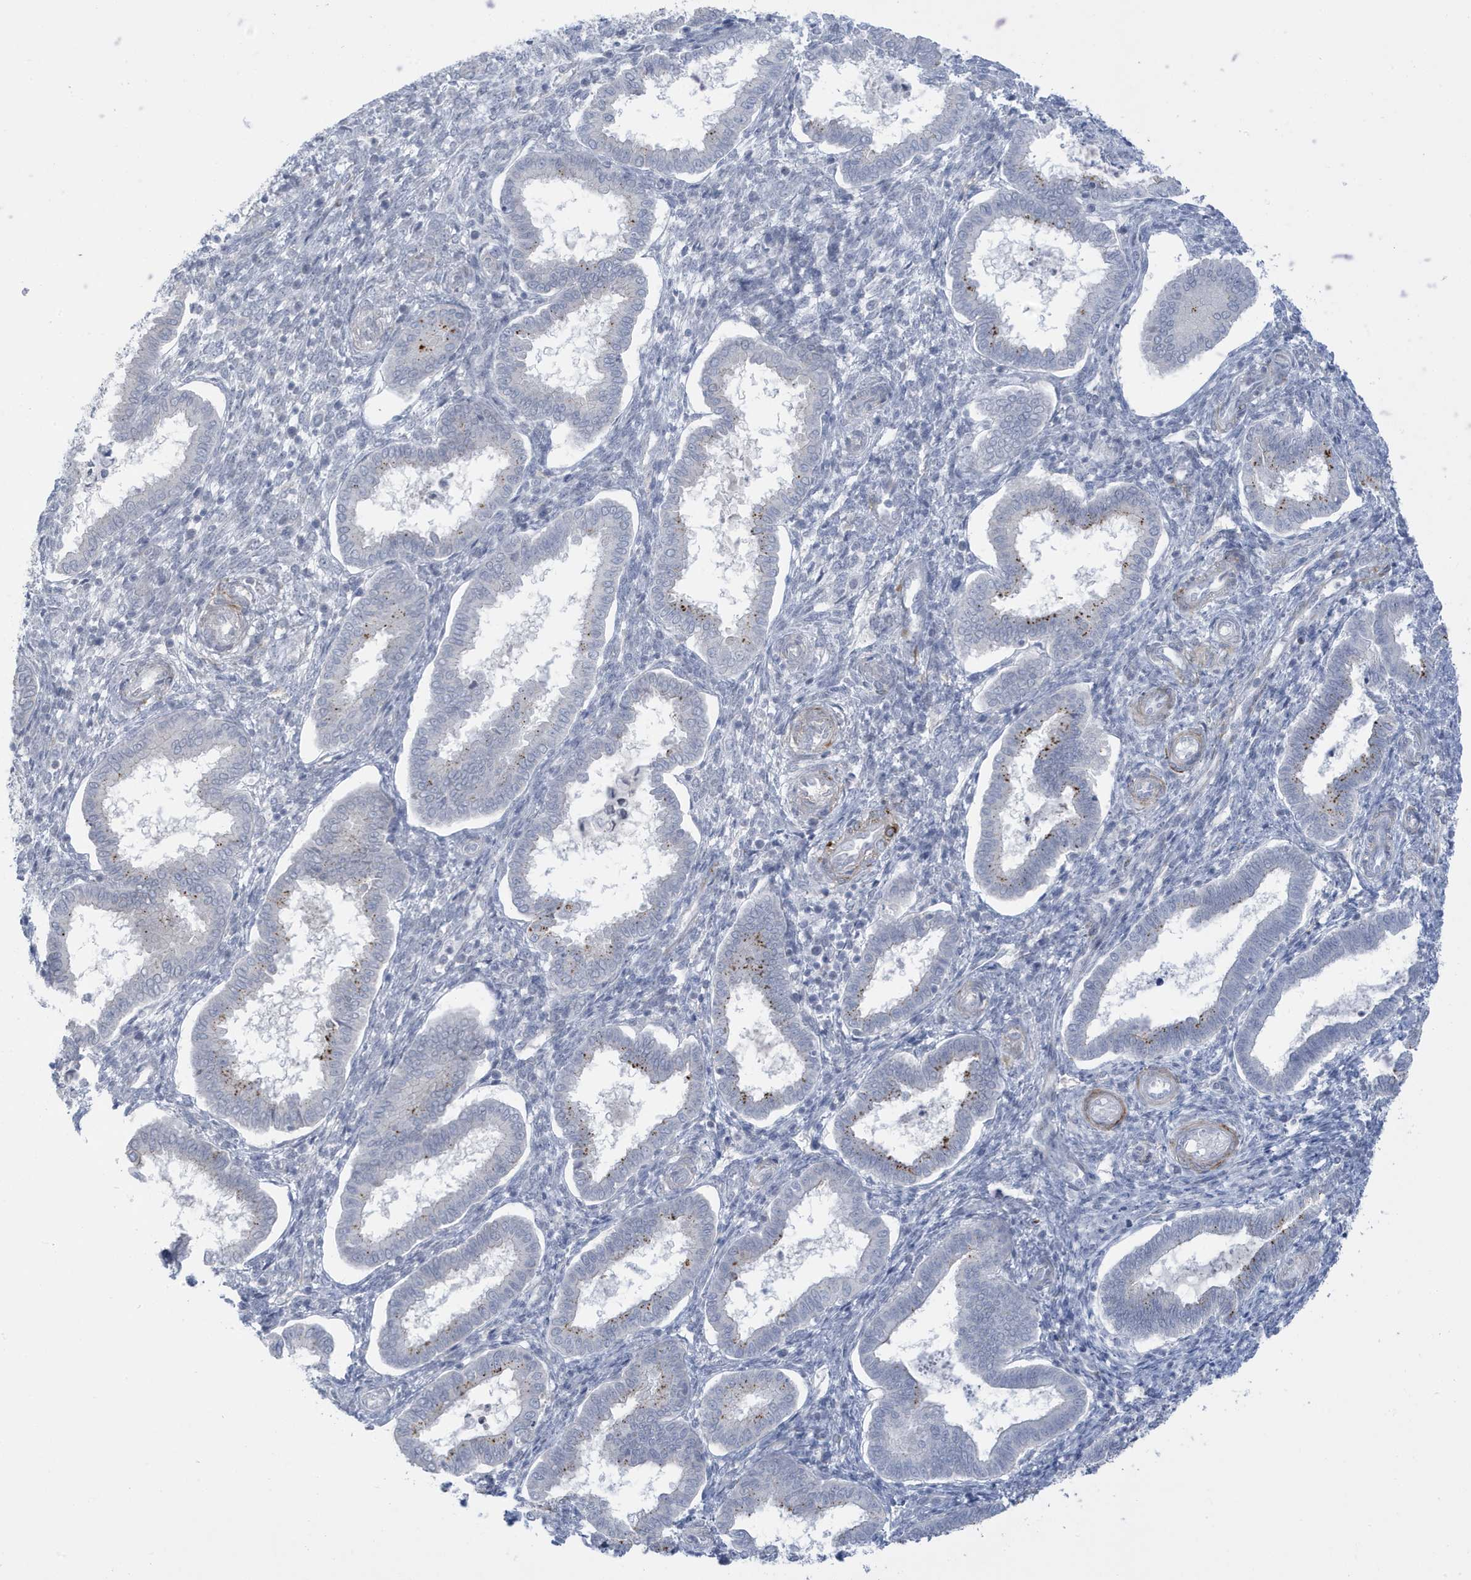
{"staining": {"intensity": "negative", "quantity": "none", "location": "none"}, "tissue": "endometrium", "cell_type": "Cells in endometrial stroma", "image_type": "normal", "snomed": [{"axis": "morphology", "description": "Normal tissue, NOS"}, {"axis": "topography", "description": "Endometrium"}], "caption": "This is an IHC micrograph of normal human endometrium. There is no expression in cells in endometrial stroma.", "gene": "PERM1", "patient": {"sex": "female", "age": 24}}